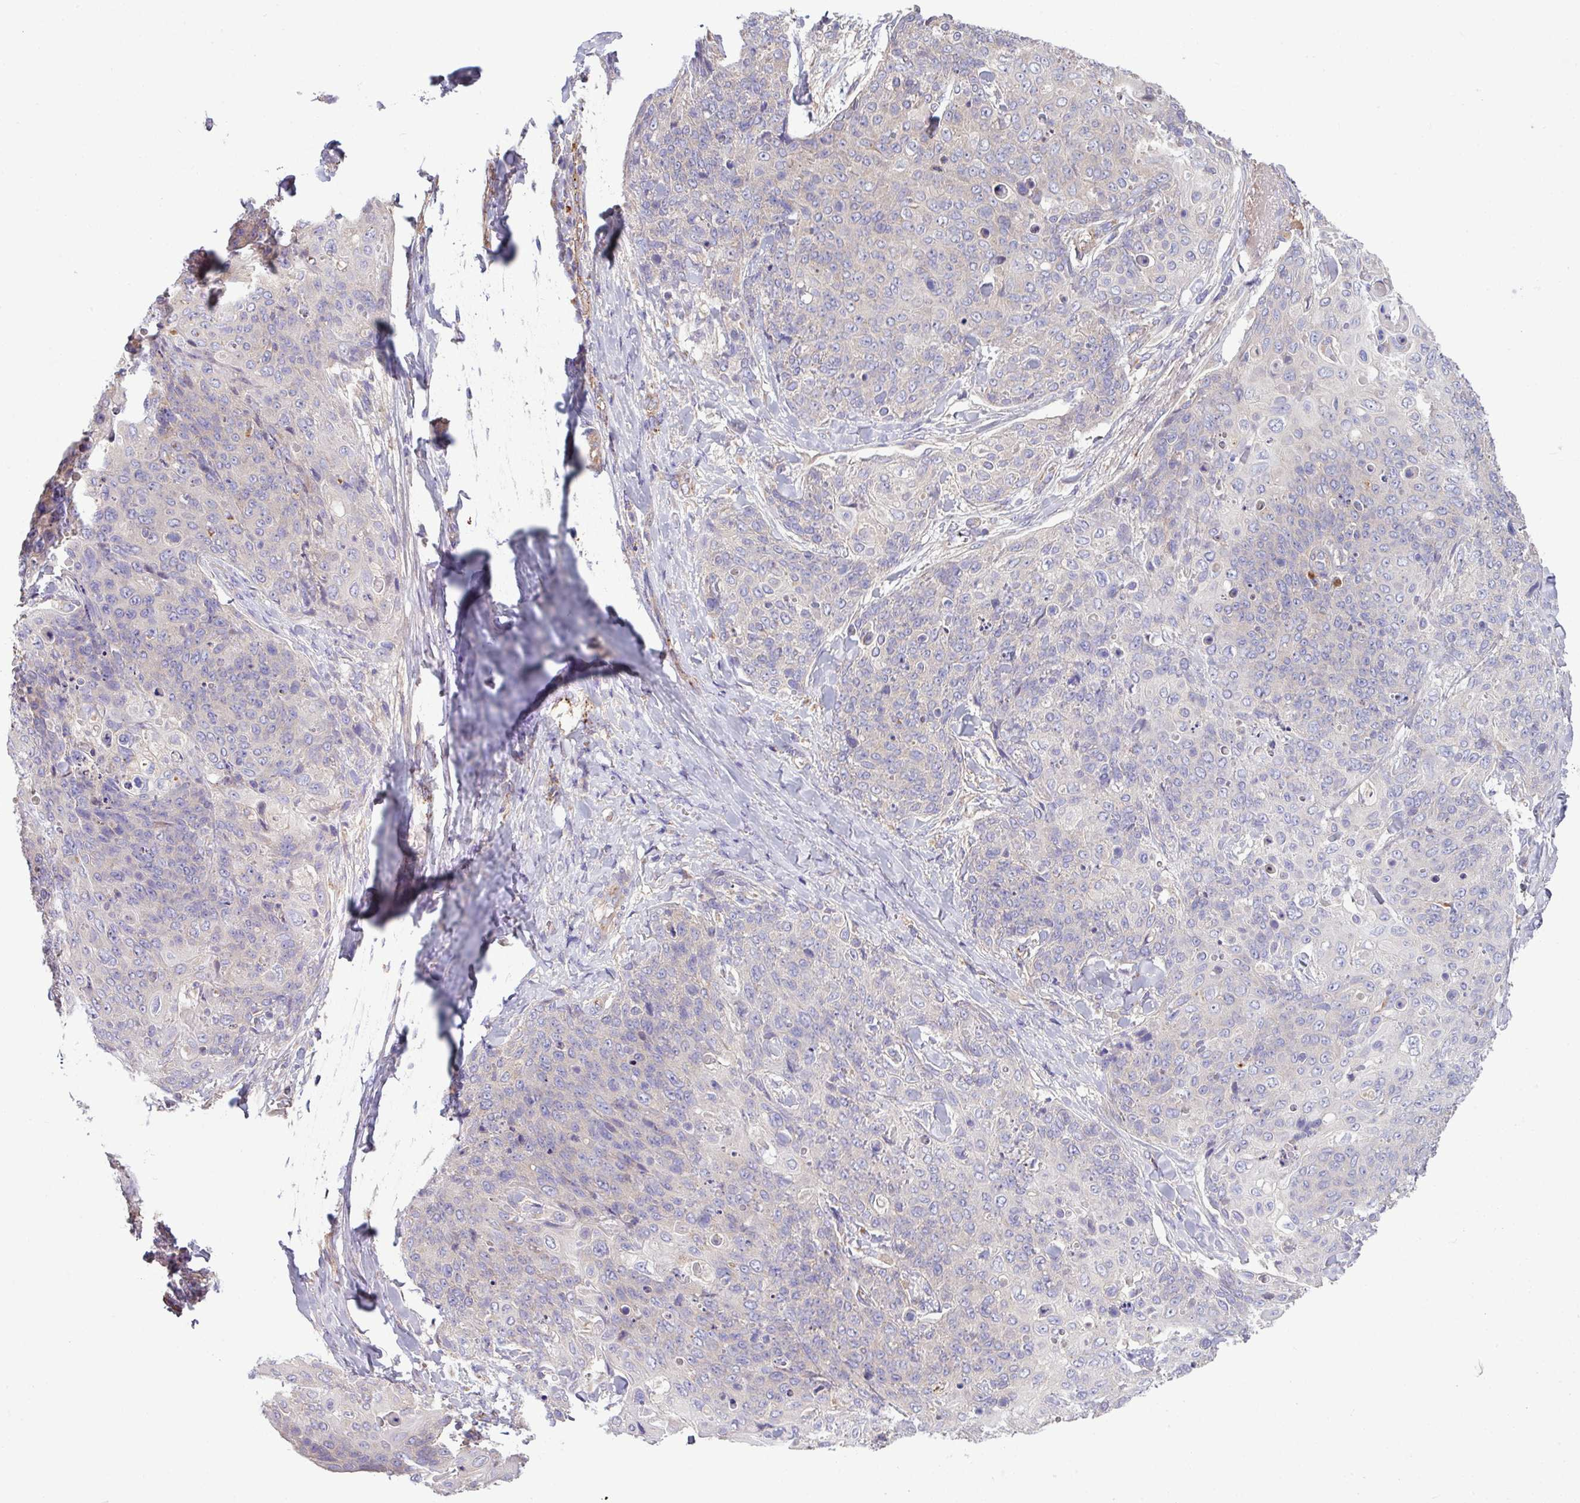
{"staining": {"intensity": "negative", "quantity": "none", "location": "none"}, "tissue": "skin cancer", "cell_type": "Tumor cells", "image_type": "cancer", "snomed": [{"axis": "morphology", "description": "Squamous cell carcinoma, NOS"}, {"axis": "topography", "description": "Skin"}, {"axis": "topography", "description": "Vulva"}], "caption": "Skin squamous cell carcinoma stained for a protein using IHC demonstrates no staining tumor cells.", "gene": "PPM1J", "patient": {"sex": "female", "age": 85}}